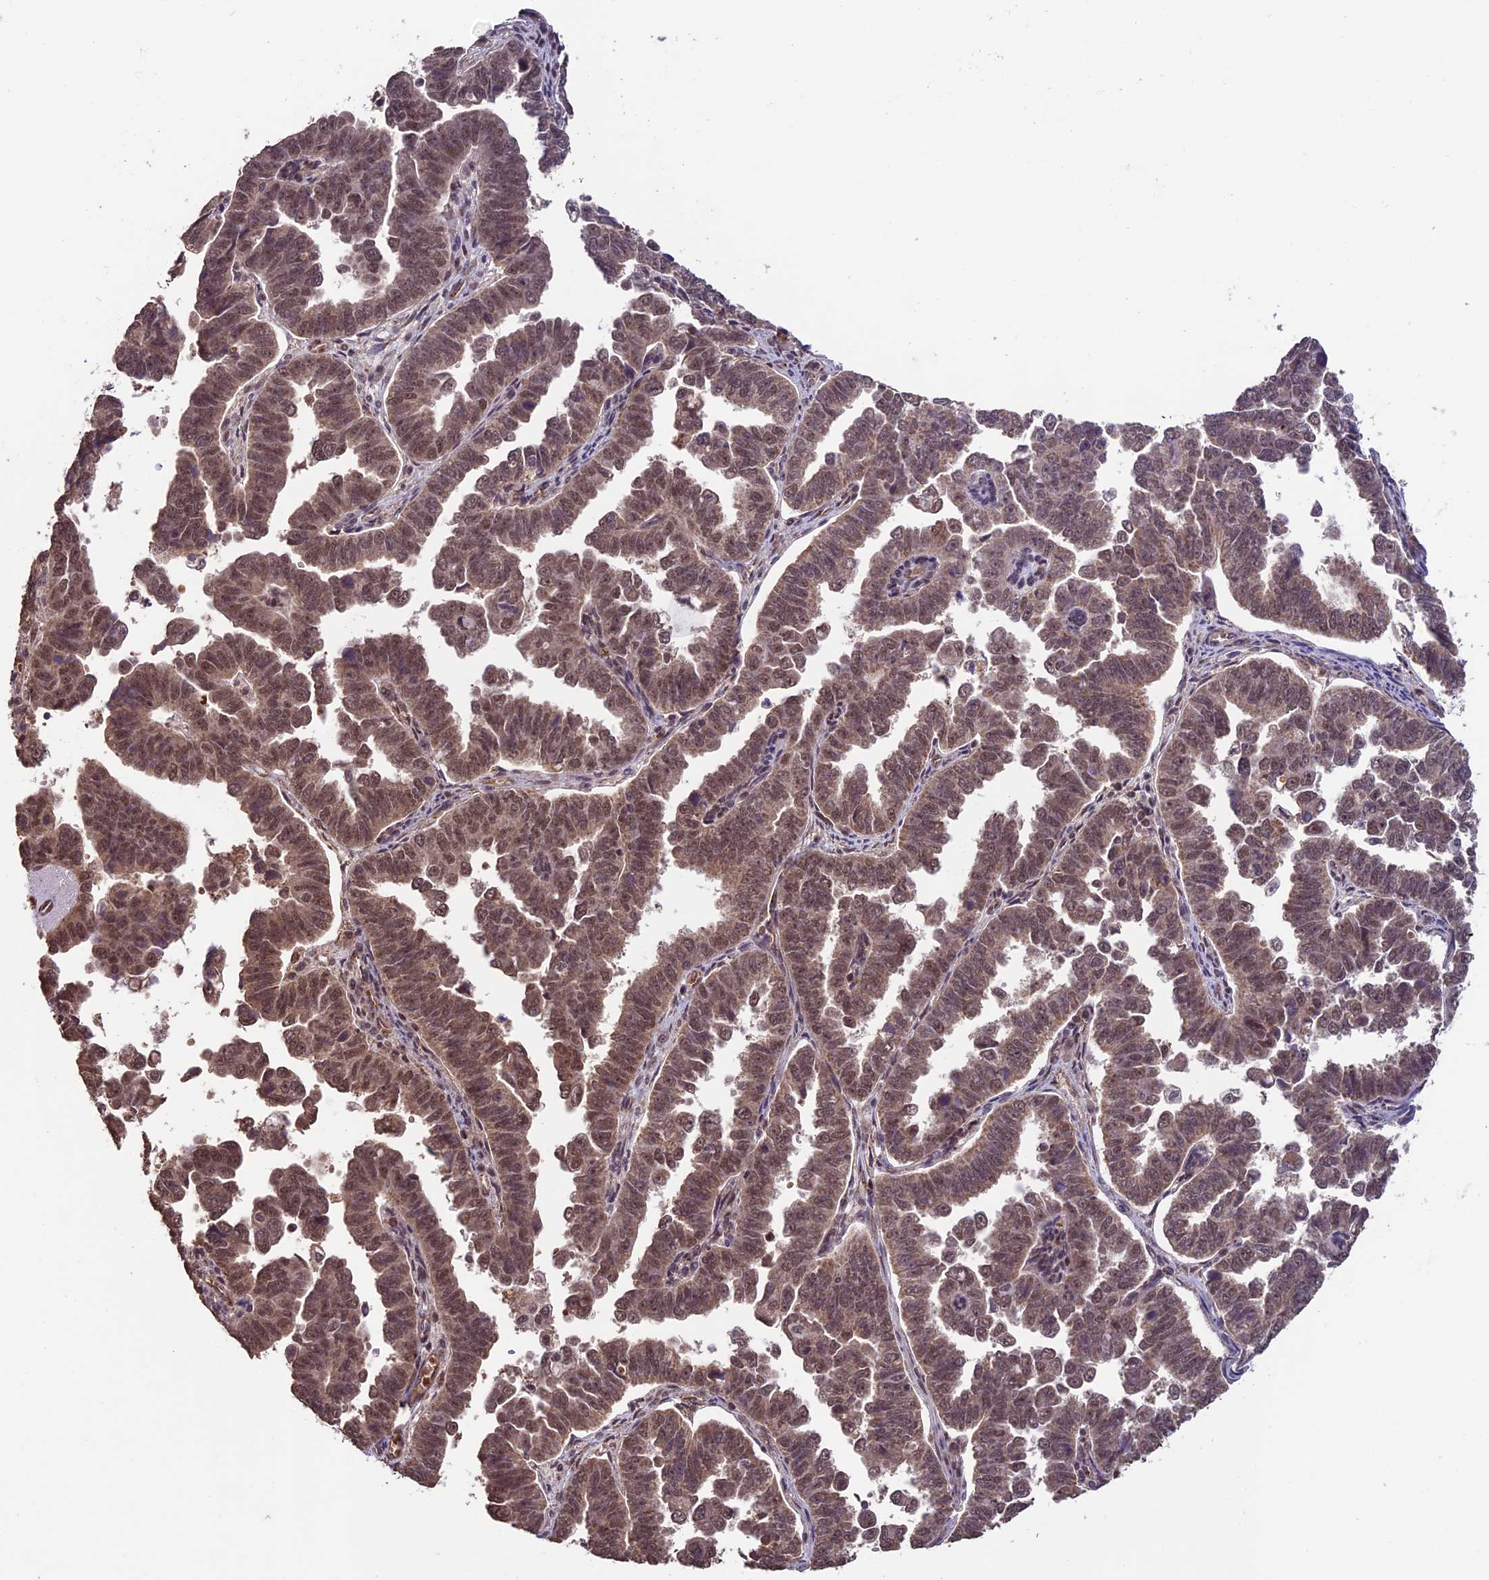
{"staining": {"intensity": "moderate", "quantity": ">75%", "location": "nuclear"}, "tissue": "endometrial cancer", "cell_type": "Tumor cells", "image_type": "cancer", "snomed": [{"axis": "morphology", "description": "Adenocarcinoma, NOS"}, {"axis": "topography", "description": "Endometrium"}], "caption": "This is a photomicrograph of immunohistochemistry (IHC) staining of endometrial adenocarcinoma, which shows moderate expression in the nuclear of tumor cells.", "gene": "CABIN1", "patient": {"sex": "female", "age": 75}}